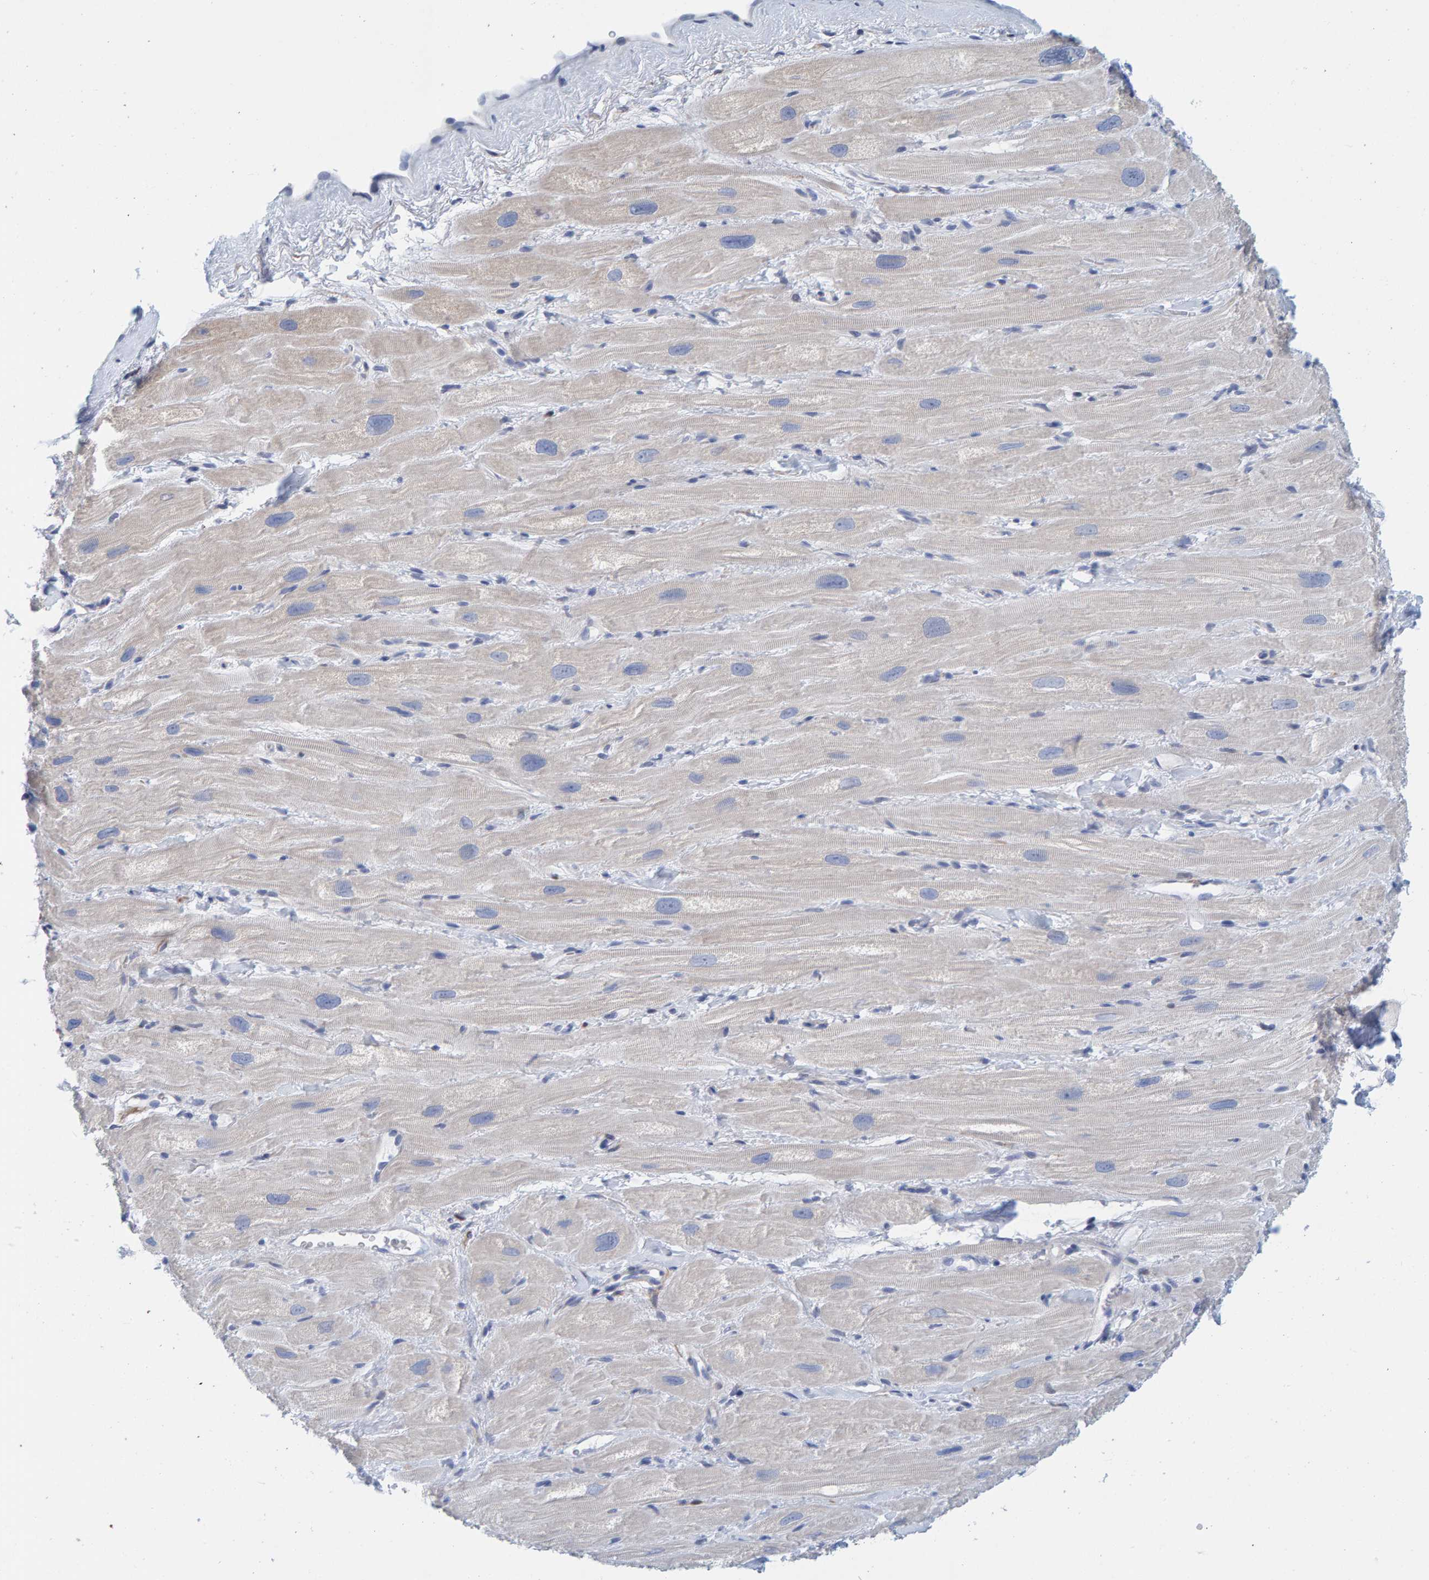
{"staining": {"intensity": "moderate", "quantity": "25%-75%", "location": "cytoplasmic/membranous"}, "tissue": "heart muscle", "cell_type": "Cardiomyocytes", "image_type": "normal", "snomed": [{"axis": "morphology", "description": "Normal tissue, NOS"}, {"axis": "topography", "description": "Heart"}], "caption": "Immunohistochemical staining of unremarkable heart muscle shows medium levels of moderate cytoplasmic/membranous staining in approximately 25%-75% of cardiomyocytes.", "gene": "KLHL11", "patient": {"sex": "male", "age": 49}}